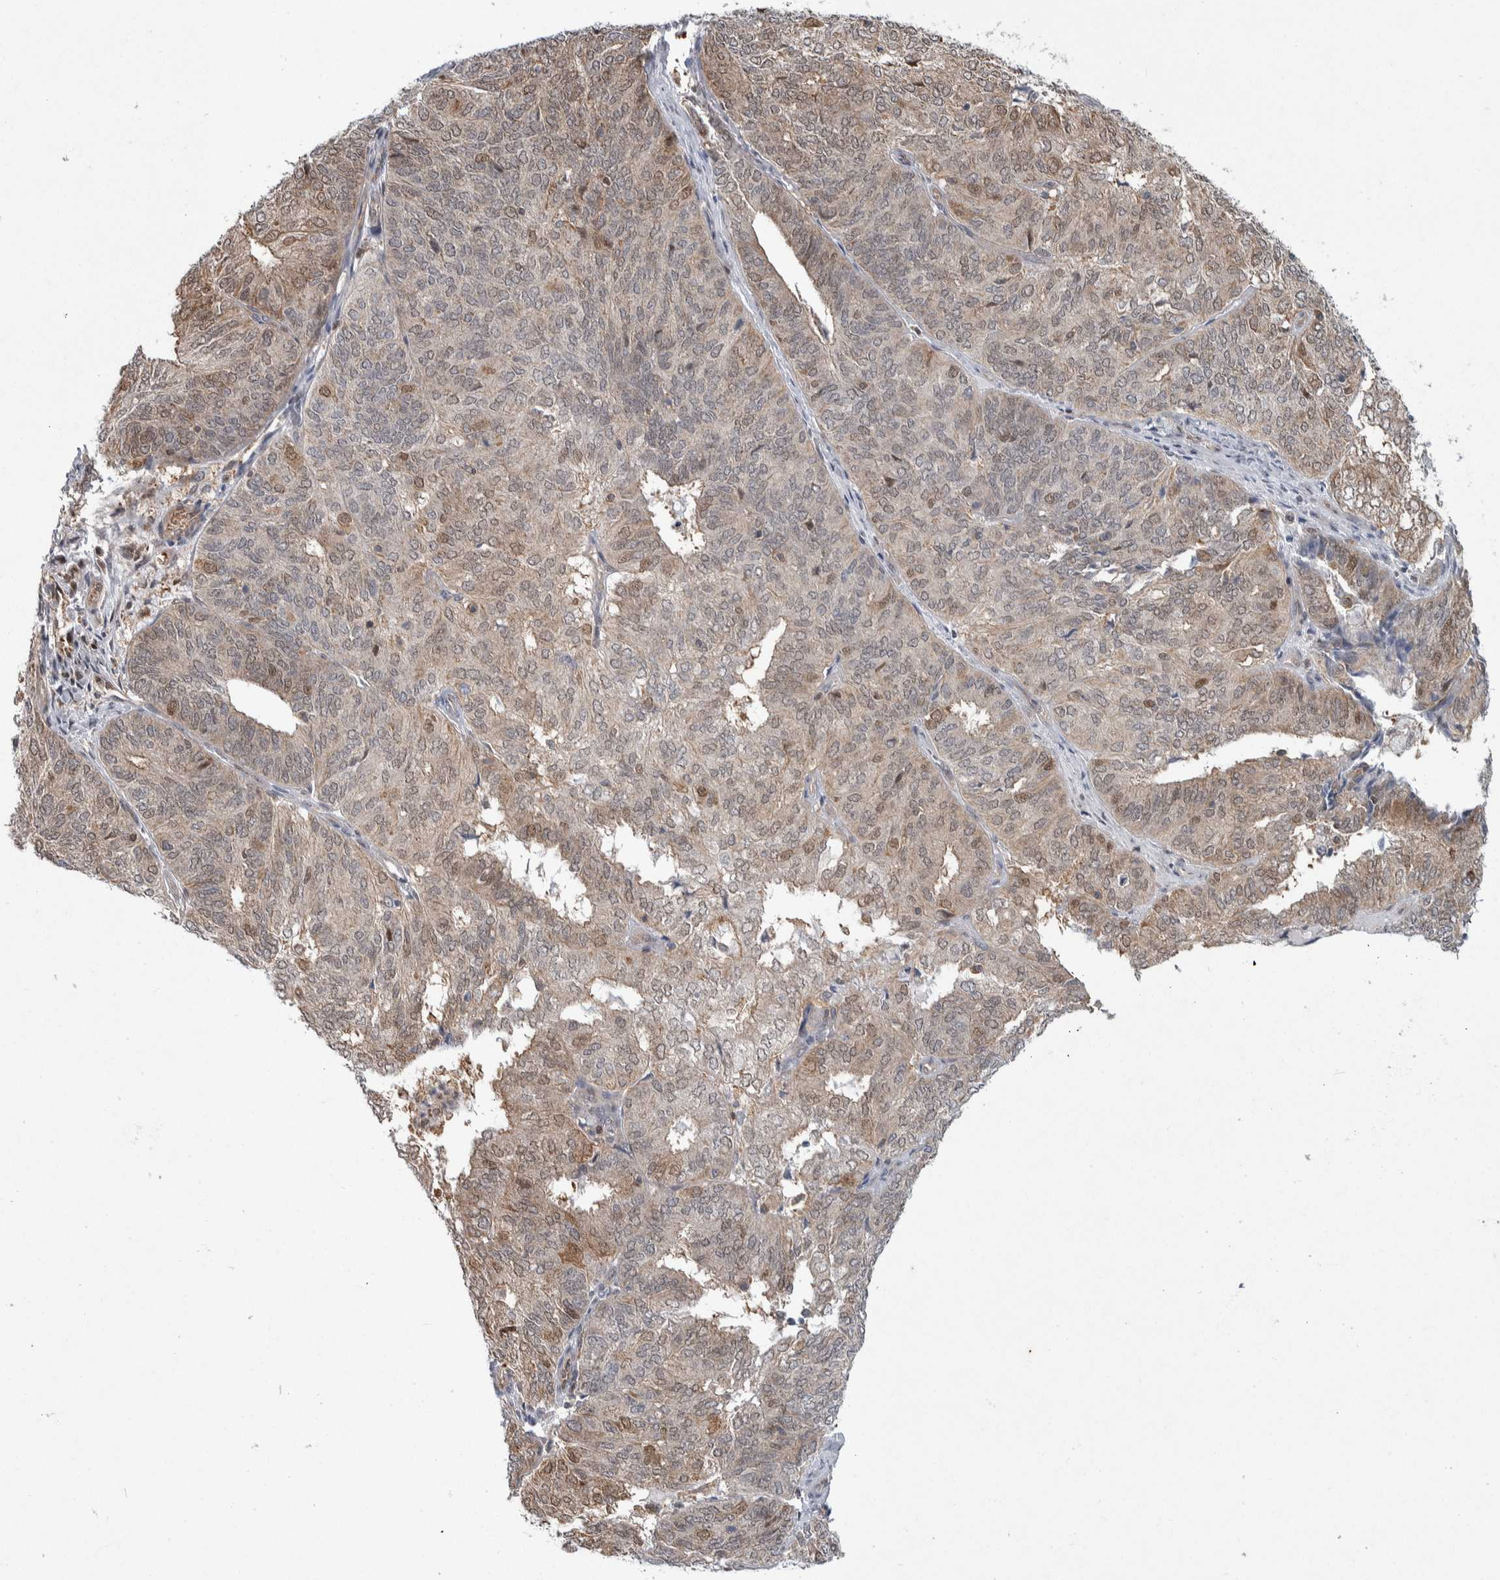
{"staining": {"intensity": "weak", "quantity": "25%-75%", "location": "cytoplasmic/membranous,nuclear"}, "tissue": "endometrial cancer", "cell_type": "Tumor cells", "image_type": "cancer", "snomed": [{"axis": "morphology", "description": "Adenocarcinoma, NOS"}, {"axis": "topography", "description": "Uterus"}], "caption": "Protein expression analysis of human endometrial cancer (adenocarcinoma) reveals weak cytoplasmic/membranous and nuclear expression in about 25%-75% of tumor cells.", "gene": "PTPA", "patient": {"sex": "female", "age": 60}}